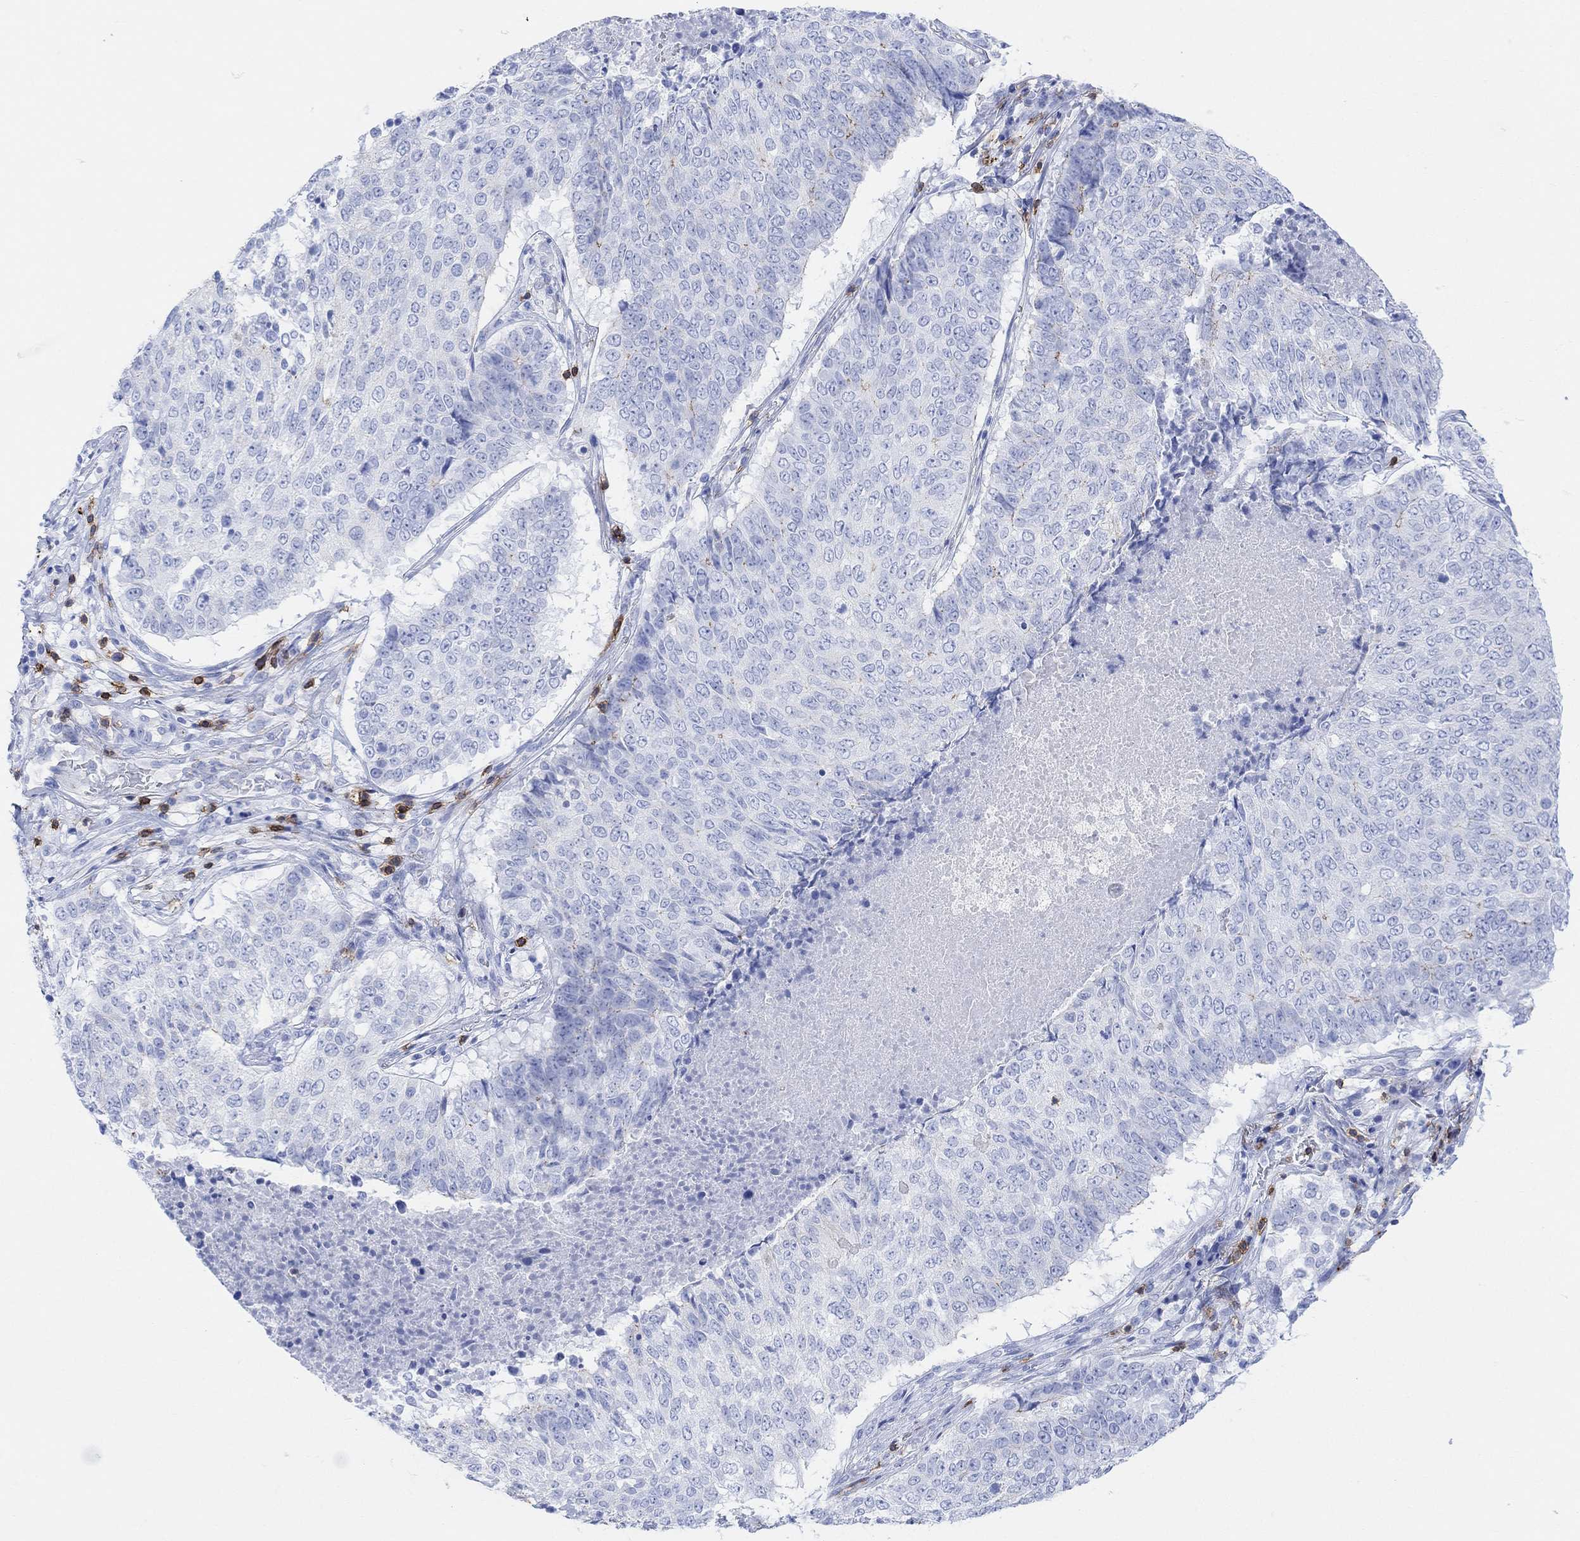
{"staining": {"intensity": "negative", "quantity": "none", "location": "none"}, "tissue": "lung cancer", "cell_type": "Tumor cells", "image_type": "cancer", "snomed": [{"axis": "morphology", "description": "Squamous cell carcinoma, NOS"}, {"axis": "topography", "description": "Lung"}], "caption": "Immunohistochemistry (IHC) of human lung cancer exhibits no expression in tumor cells.", "gene": "GPR65", "patient": {"sex": "male", "age": 64}}